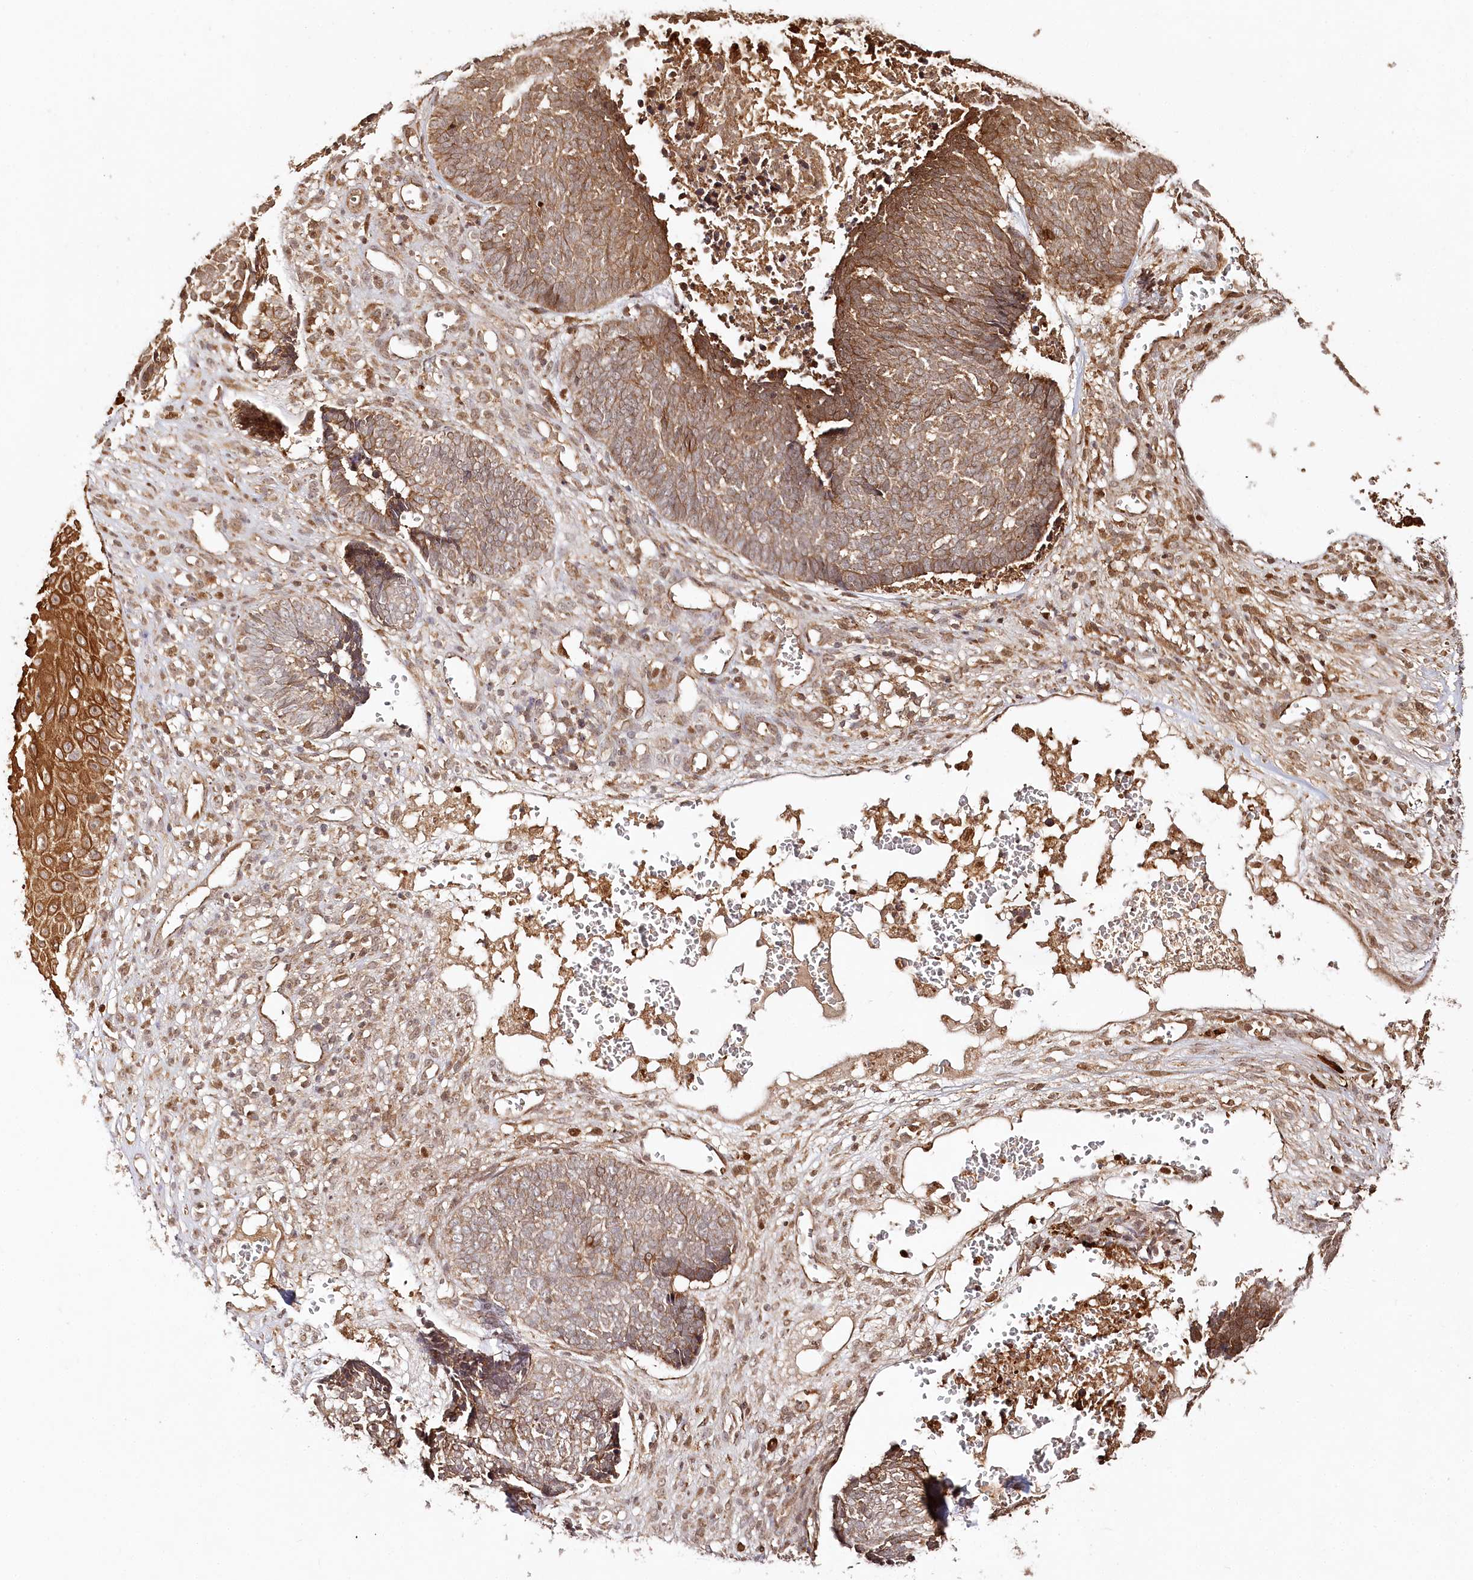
{"staining": {"intensity": "moderate", "quantity": ">75%", "location": "cytoplasmic/membranous"}, "tissue": "skin cancer", "cell_type": "Tumor cells", "image_type": "cancer", "snomed": [{"axis": "morphology", "description": "Basal cell carcinoma"}, {"axis": "topography", "description": "Skin"}], "caption": "Immunohistochemical staining of skin cancer reveals medium levels of moderate cytoplasmic/membranous positivity in approximately >75% of tumor cells.", "gene": "ULK2", "patient": {"sex": "male", "age": 84}}